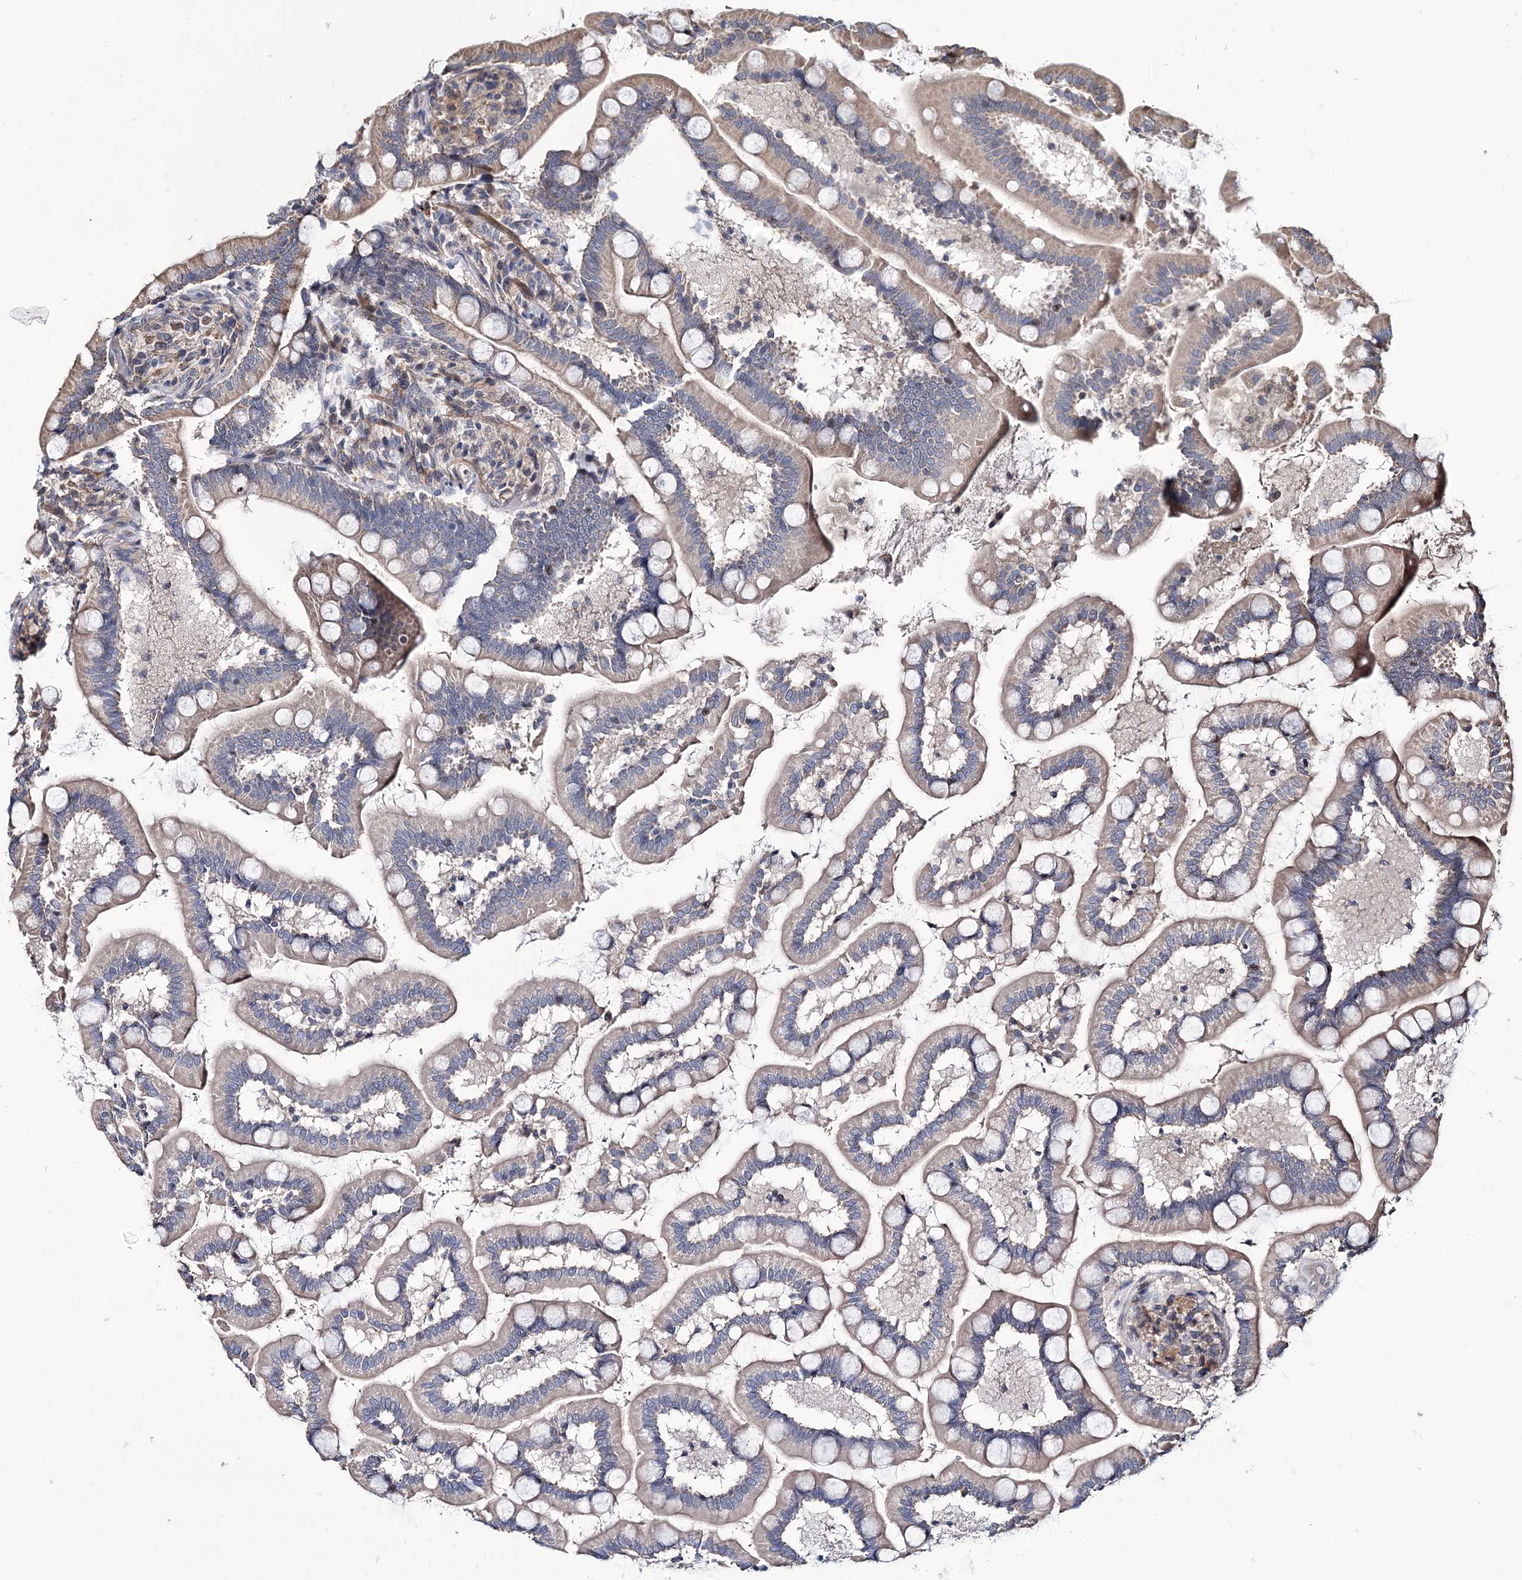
{"staining": {"intensity": "weak", "quantity": "25%-75%", "location": "cytoplasmic/membranous"}, "tissue": "small intestine", "cell_type": "Glandular cells", "image_type": "normal", "snomed": [{"axis": "morphology", "description": "Normal tissue, NOS"}, {"axis": "topography", "description": "Small intestine"}], "caption": "Weak cytoplasmic/membranous protein expression is appreciated in approximately 25%-75% of glandular cells in small intestine.", "gene": "PPP2R2B", "patient": {"sex": "female", "age": 64}}